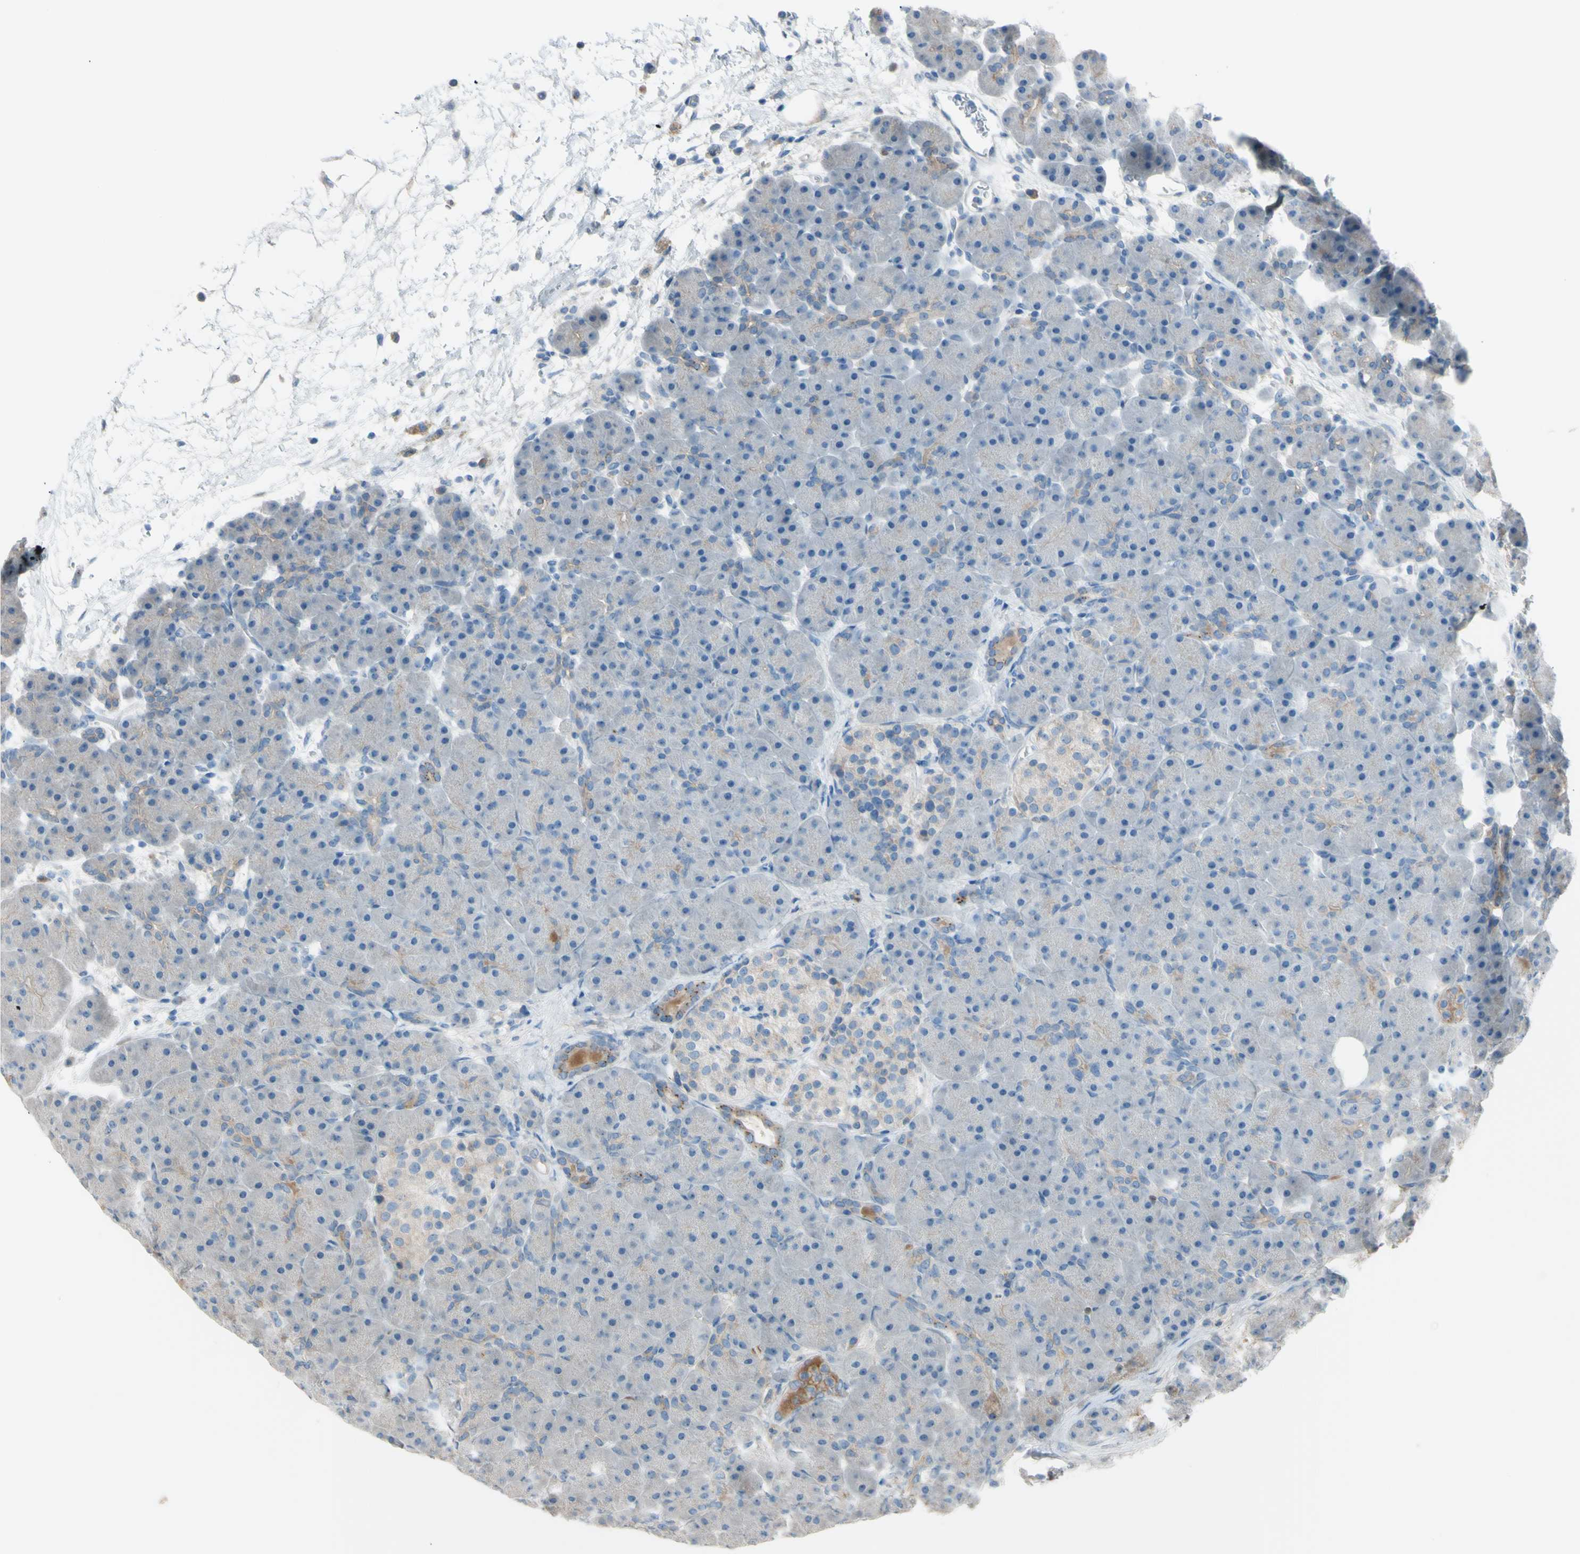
{"staining": {"intensity": "negative", "quantity": "none", "location": "none"}, "tissue": "pancreas", "cell_type": "Exocrine glandular cells", "image_type": "normal", "snomed": [{"axis": "morphology", "description": "Normal tissue, NOS"}, {"axis": "topography", "description": "Pancreas"}], "caption": "This is an IHC micrograph of normal human pancreas. There is no staining in exocrine glandular cells.", "gene": "ATRN", "patient": {"sex": "male", "age": 66}}